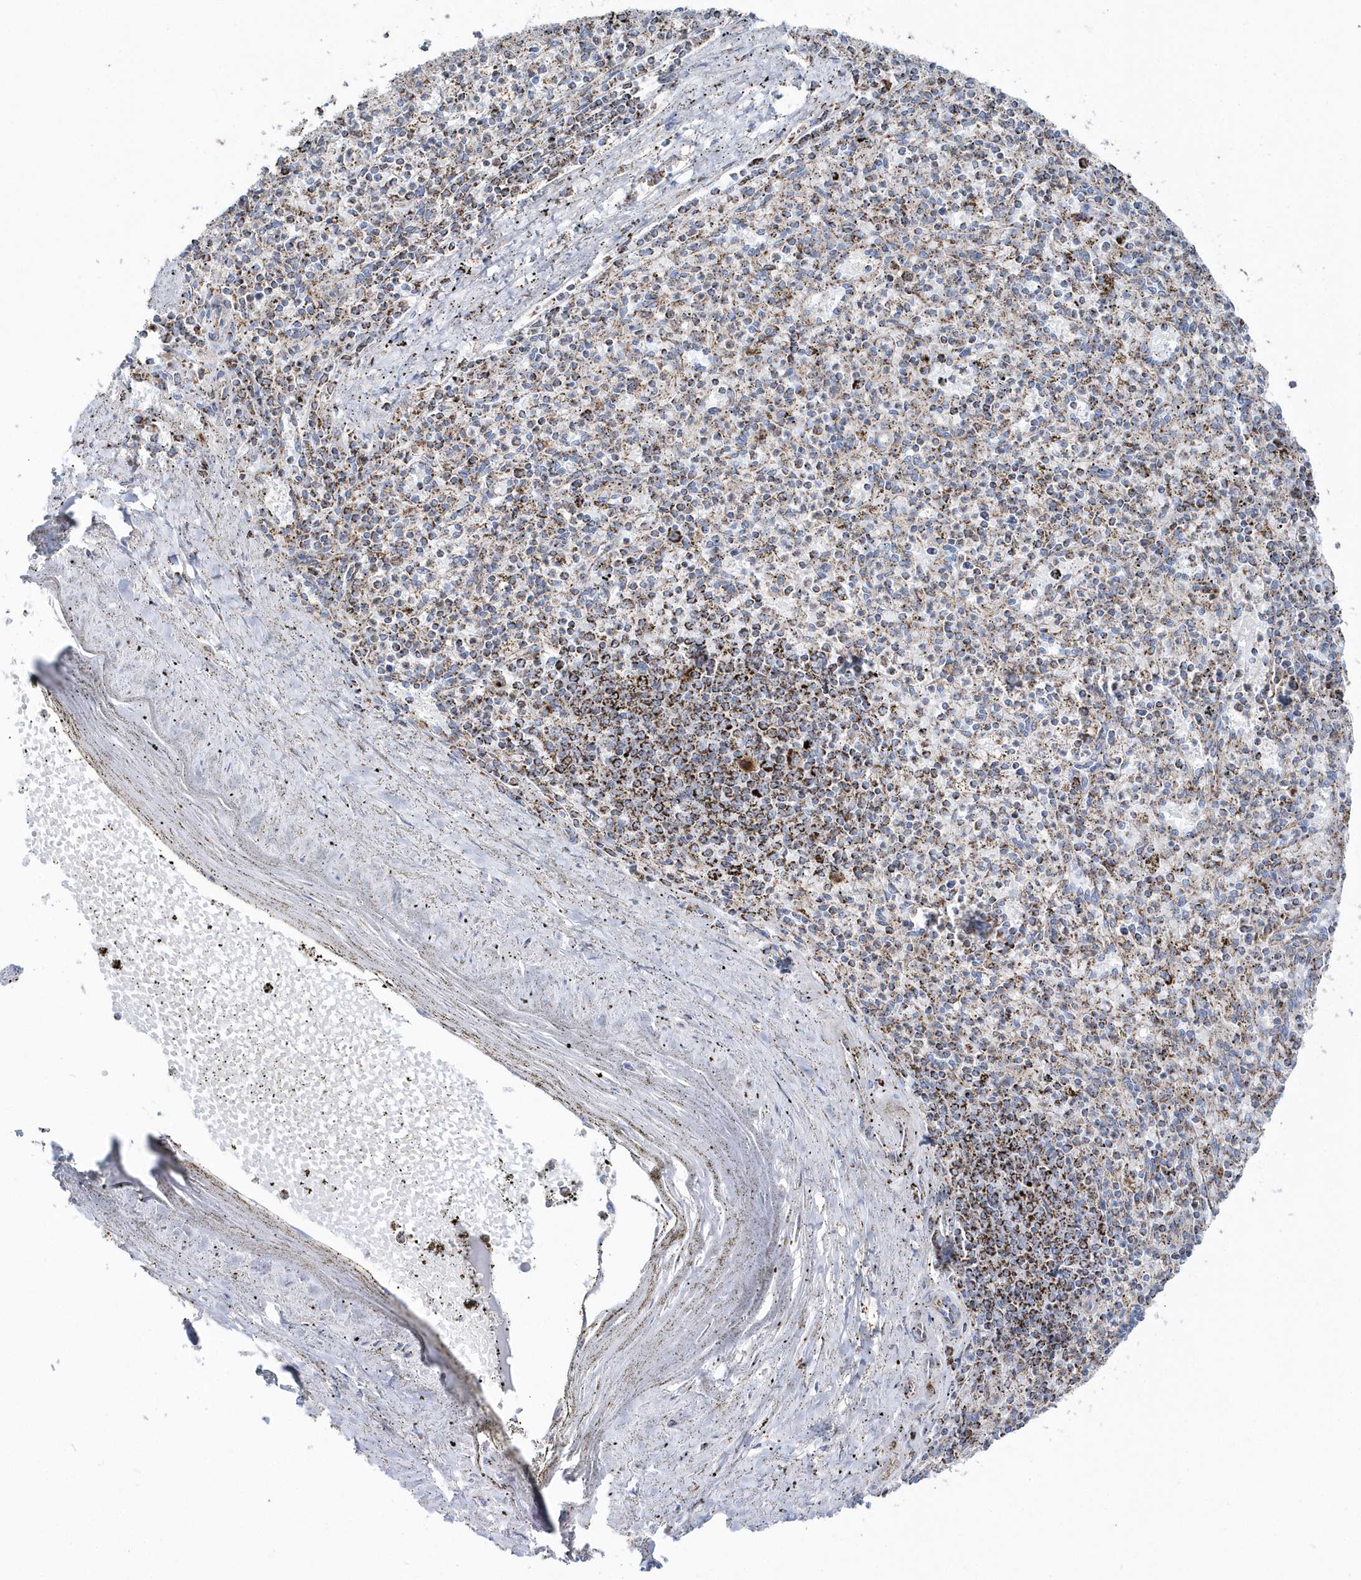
{"staining": {"intensity": "strong", "quantity": "<25%", "location": "cytoplasmic/membranous"}, "tissue": "spleen", "cell_type": "Cells in red pulp", "image_type": "normal", "snomed": [{"axis": "morphology", "description": "Normal tissue, NOS"}, {"axis": "topography", "description": "Spleen"}], "caption": "Immunohistochemistry (DAB) staining of benign spleen displays strong cytoplasmic/membranous protein positivity in about <25% of cells in red pulp. The staining was performed using DAB (3,3'-diaminobenzidine), with brown indicating positive protein expression. Nuclei are stained blue with hematoxylin.", "gene": "TMCO6", "patient": {"sex": "male", "age": 72}}